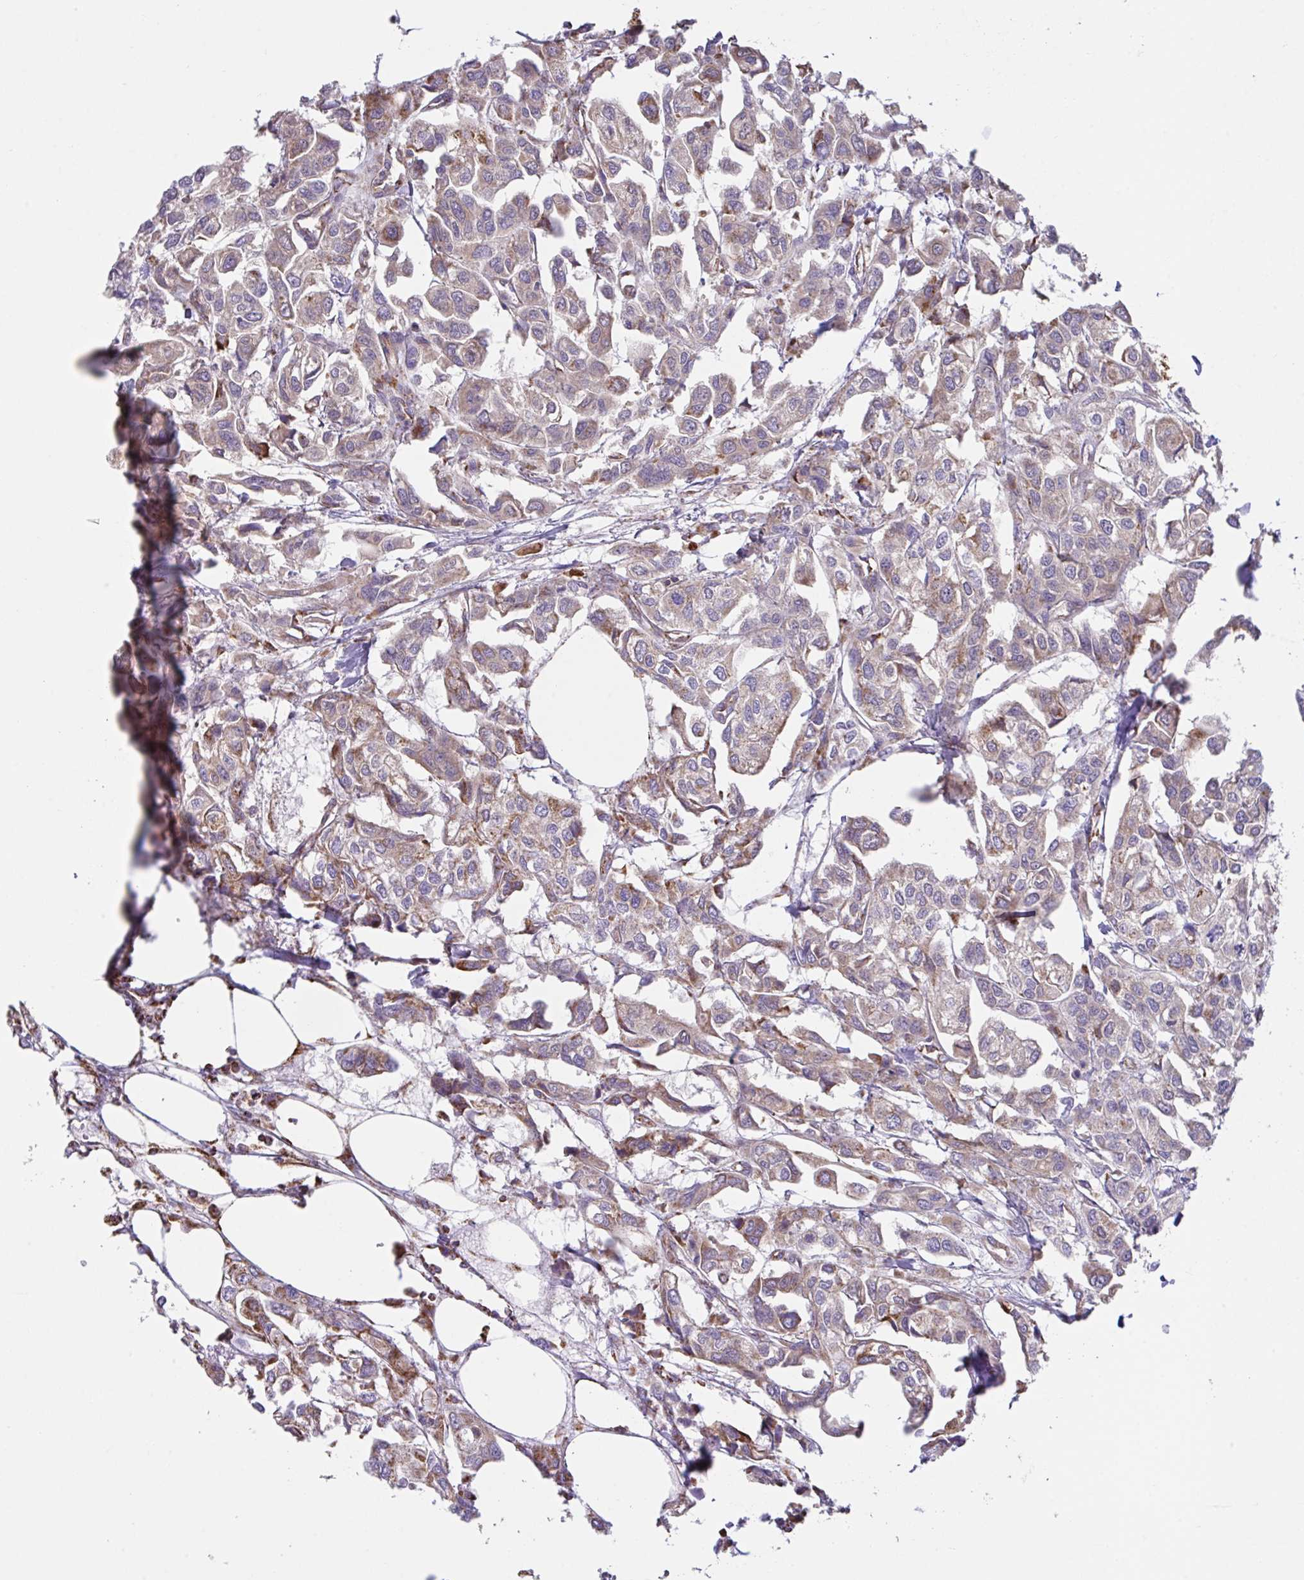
{"staining": {"intensity": "moderate", "quantity": ">75%", "location": "cytoplasmic/membranous"}, "tissue": "urothelial cancer", "cell_type": "Tumor cells", "image_type": "cancer", "snomed": [{"axis": "morphology", "description": "Urothelial carcinoma, High grade"}, {"axis": "topography", "description": "Urinary bladder"}], "caption": "A brown stain labels moderate cytoplasmic/membranous positivity of a protein in human urothelial carcinoma (high-grade) tumor cells.", "gene": "PCMTD2", "patient": {"sex": "male", "age": 67}}